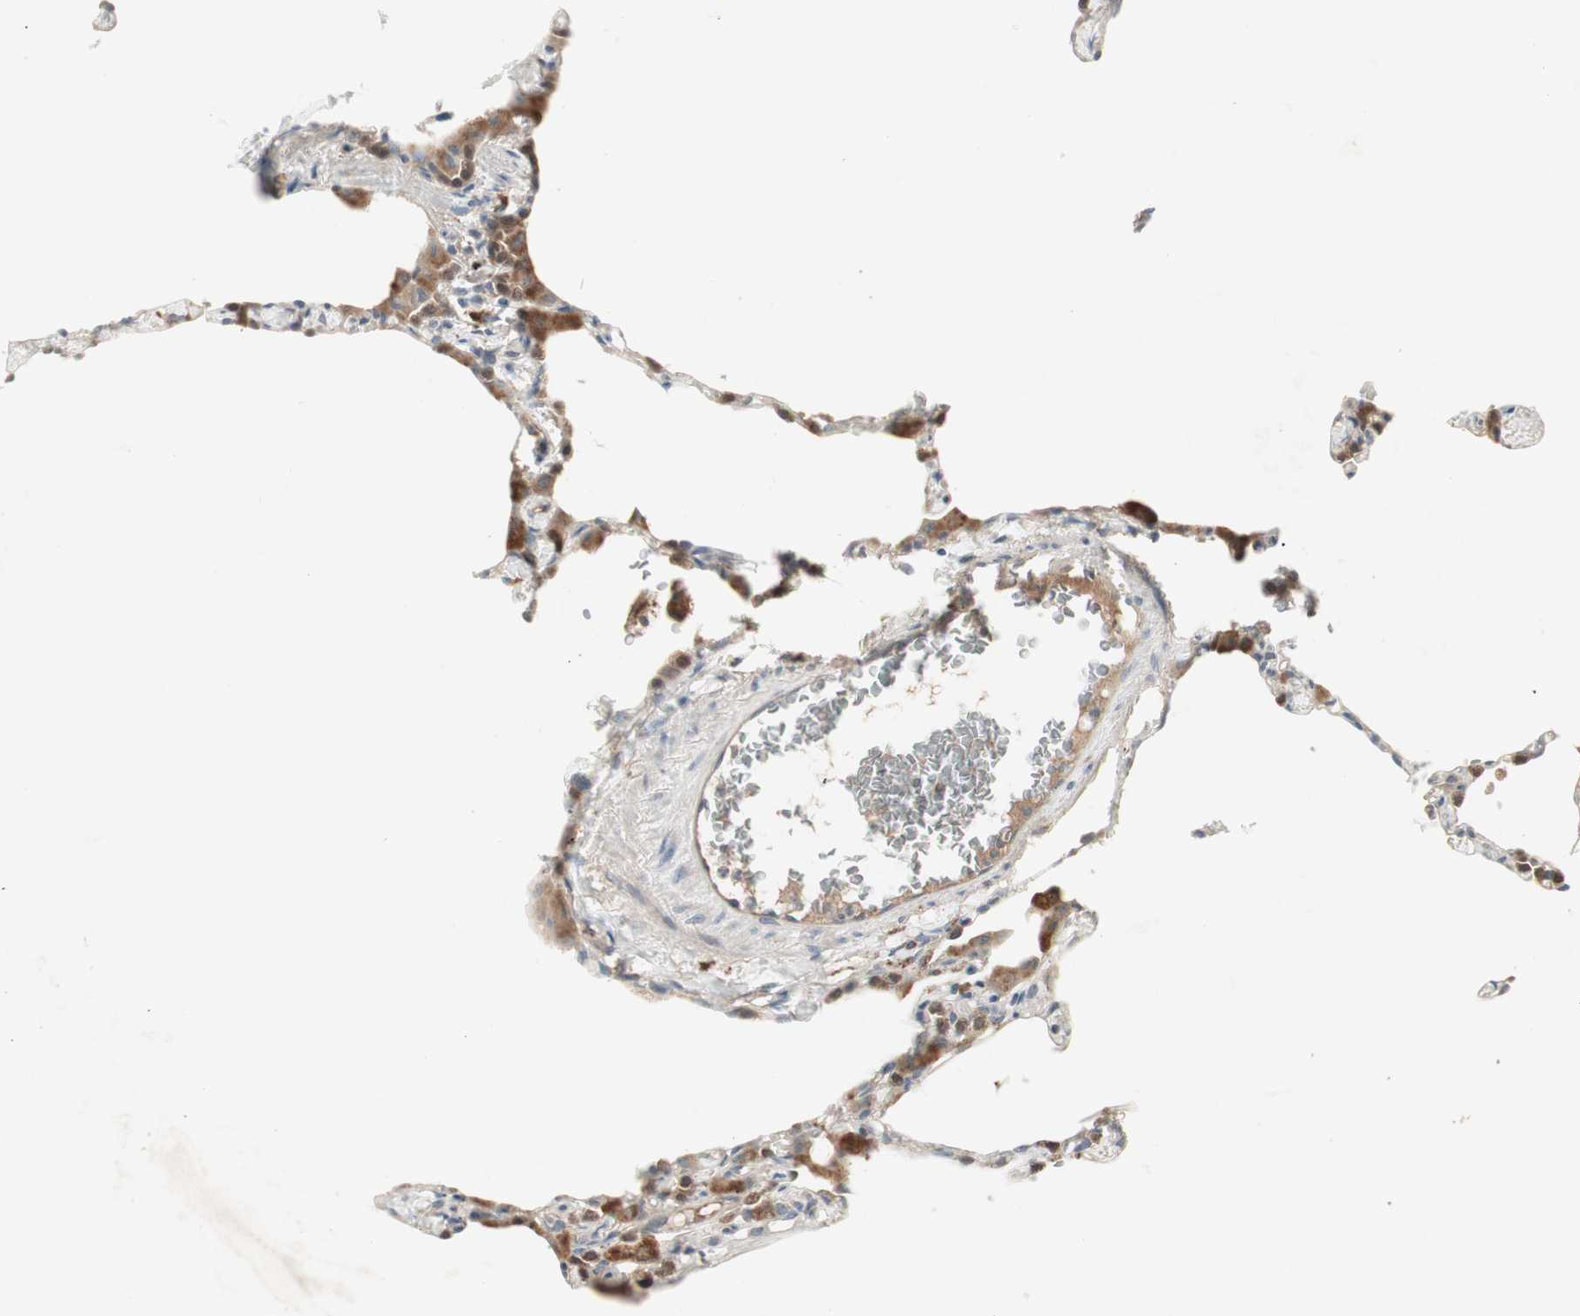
{"staining": {"intensity": "negative", "quantity": "none", "location": "none"}, "tissue": "lung", "cell_type": "Alveolar cells", "image_type": "normal", "snomed": [{"axis": "morphology", "description": "Normal tissue, NOS"}, {"axis": "topography", "description": "Lung"}], "caption": "This is an IHC micrograph of benign lung. There is no staining in alveolar cells.", "gene": "JMJD7", "patient": {"sex": "female", "age": 49}}